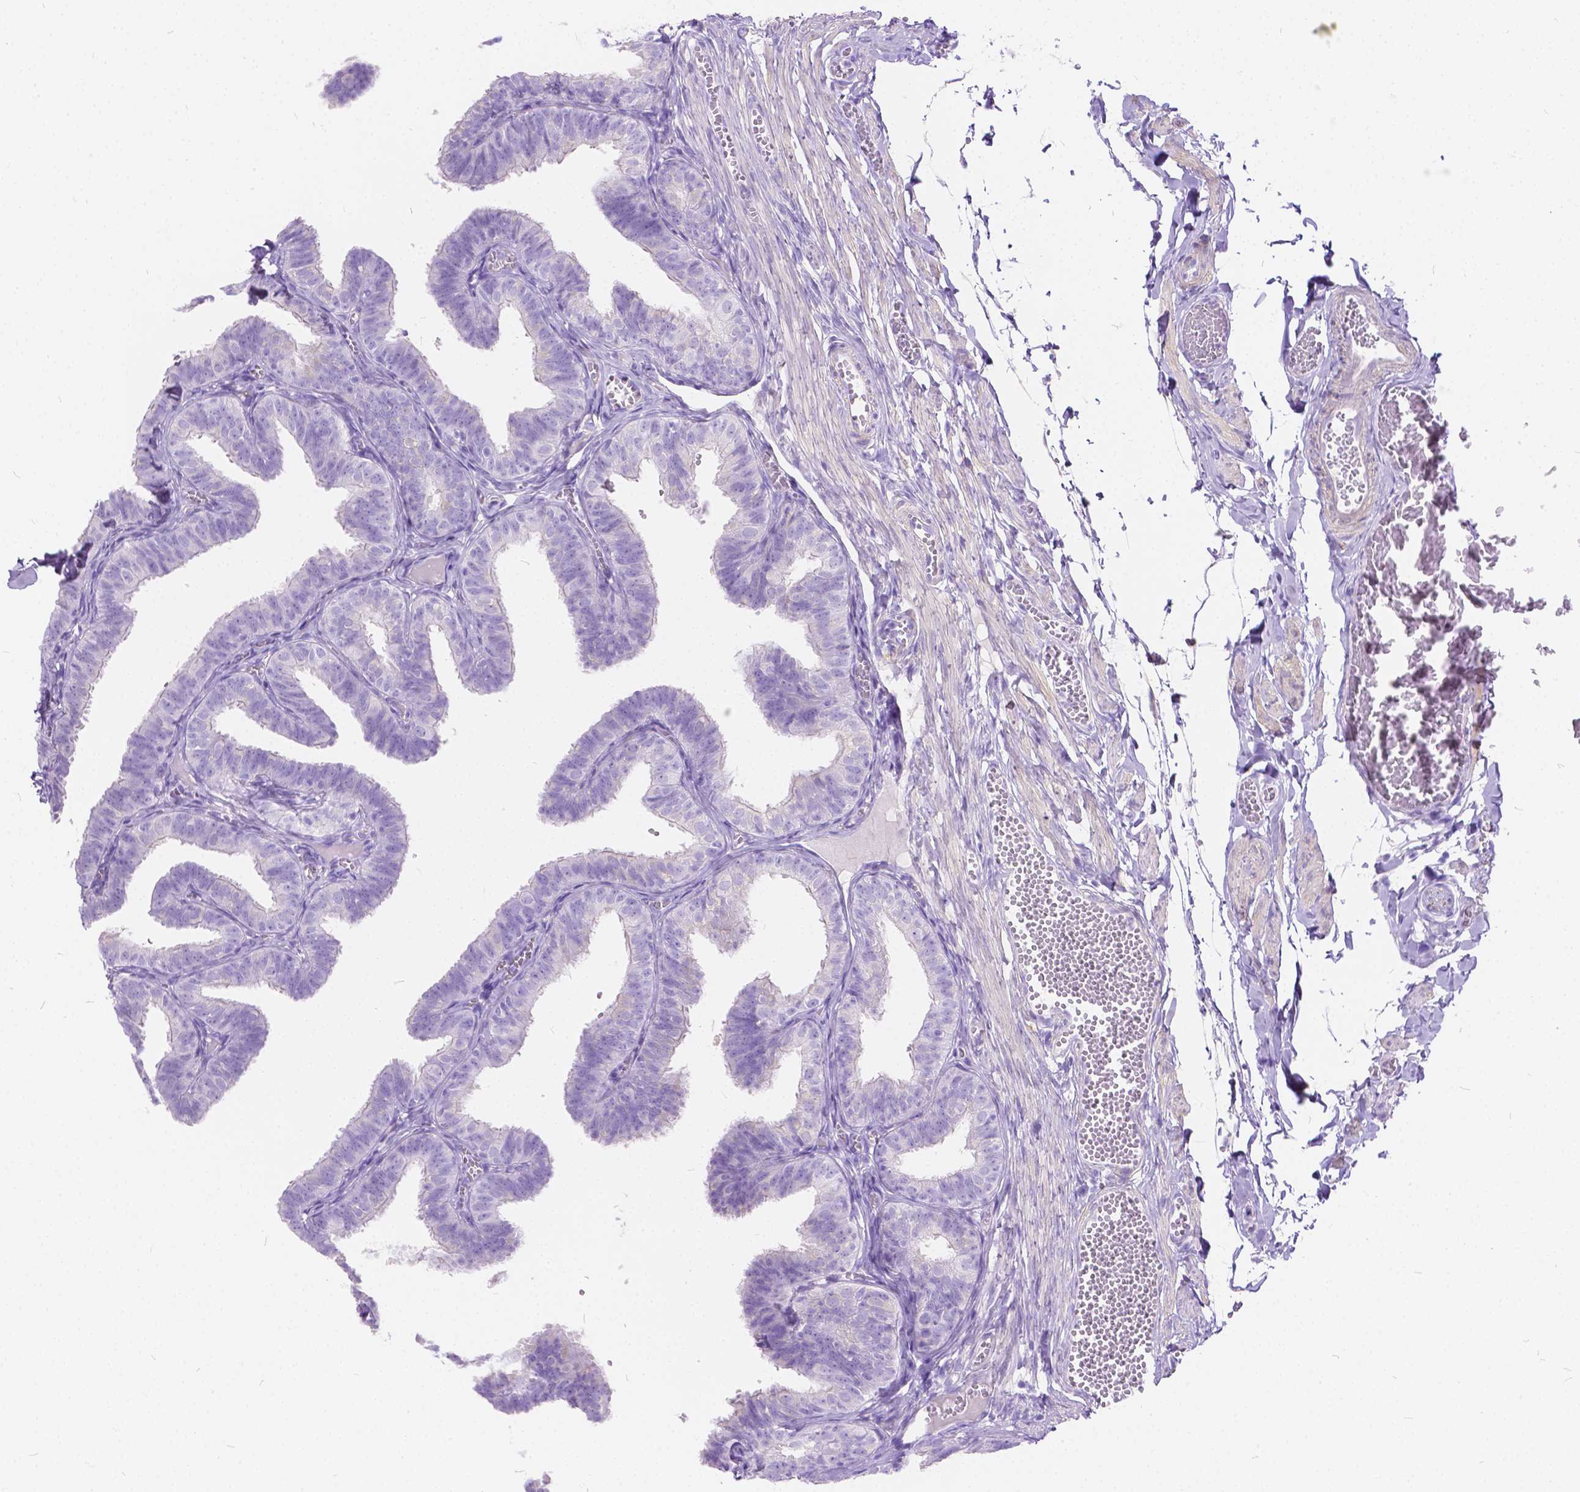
{"staining": {"intensity": "weak", "quantity": "25%-75%", "location": "cytoplasmic/membranous"}, "tissue": "fallopian tube", "cell_type": "Glandular cells", "image_type": "normal", "snomed": [{"axis": "morphology", "description": "Normal tissue, NOS"}, {"axis": "topography", "description": "Fallopian tube"}], "caption": "A high-resolution micrograph shows immunohistochemistry (IHC) staining of unremarkable fallopian tube, which displays weak cytoplasmic/membranous positivity in about 25%-75% of glandular cells. (brown staining indicates protein expression, while blue staining denotes nuclei).", "gene": "CHRM1", "patient": {"sex": "female", "age": 25}}